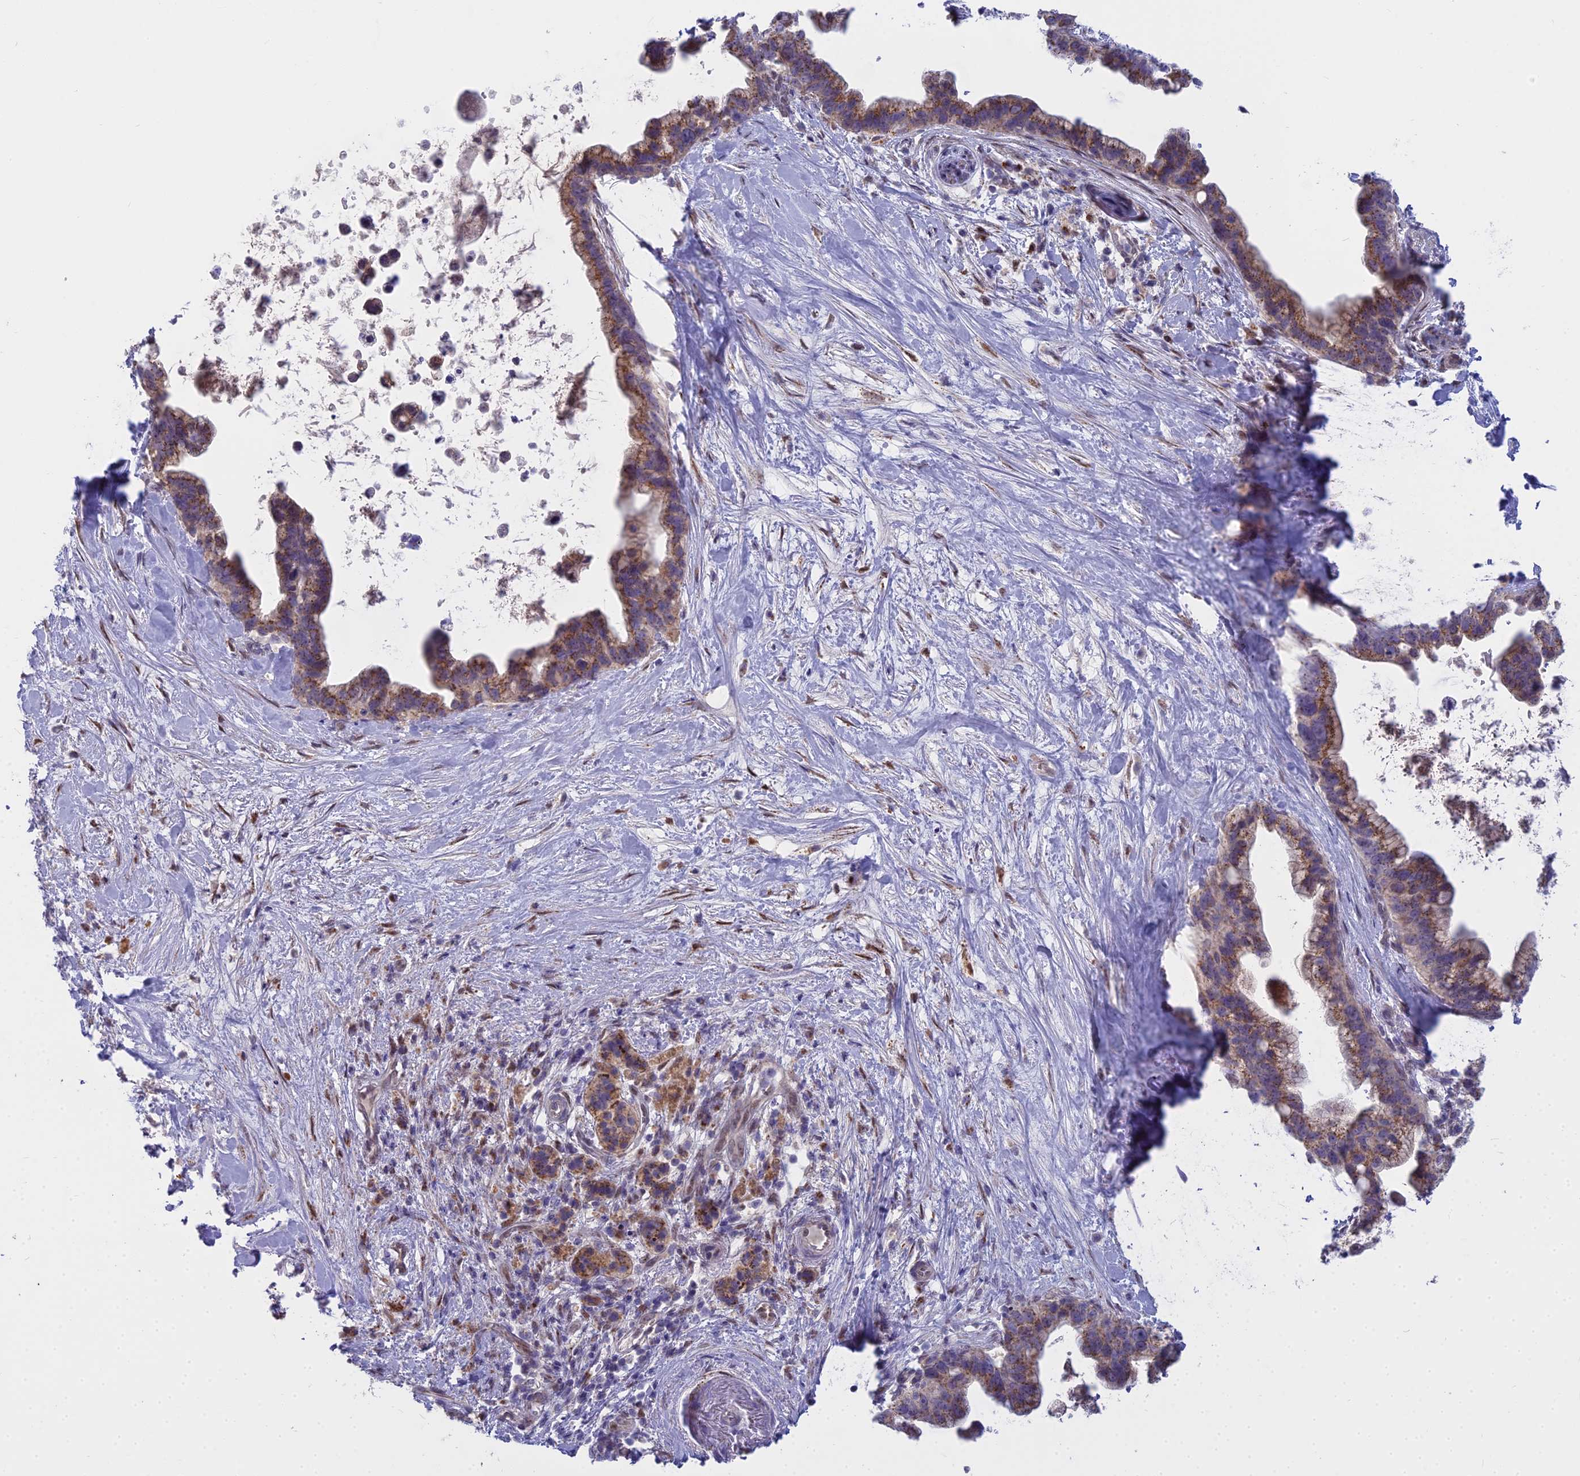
{"staining": {"intensity": "moderate", "quantity": ">75%", "location": "cytoplasmic/membranous"}, "tissue": "pancreatic cancer", "cell_type": "Tumor cells", "image_type": "cancer", "snomed": [{"axis": "morphology", "description": "Adenocarcinoma, NOS"}, {"axis": "topography", "description": "Pancreas"}], "caption": "DAB (3,3'-diaminobenzidine) immunohistochemical staining of pancreatic cancer exhibits moderate cytoplasmic/membranous protein staining in about >75% of tumor cells.", "gene": "WDPCP", "patient": {"sex": "female", "age": 83}}